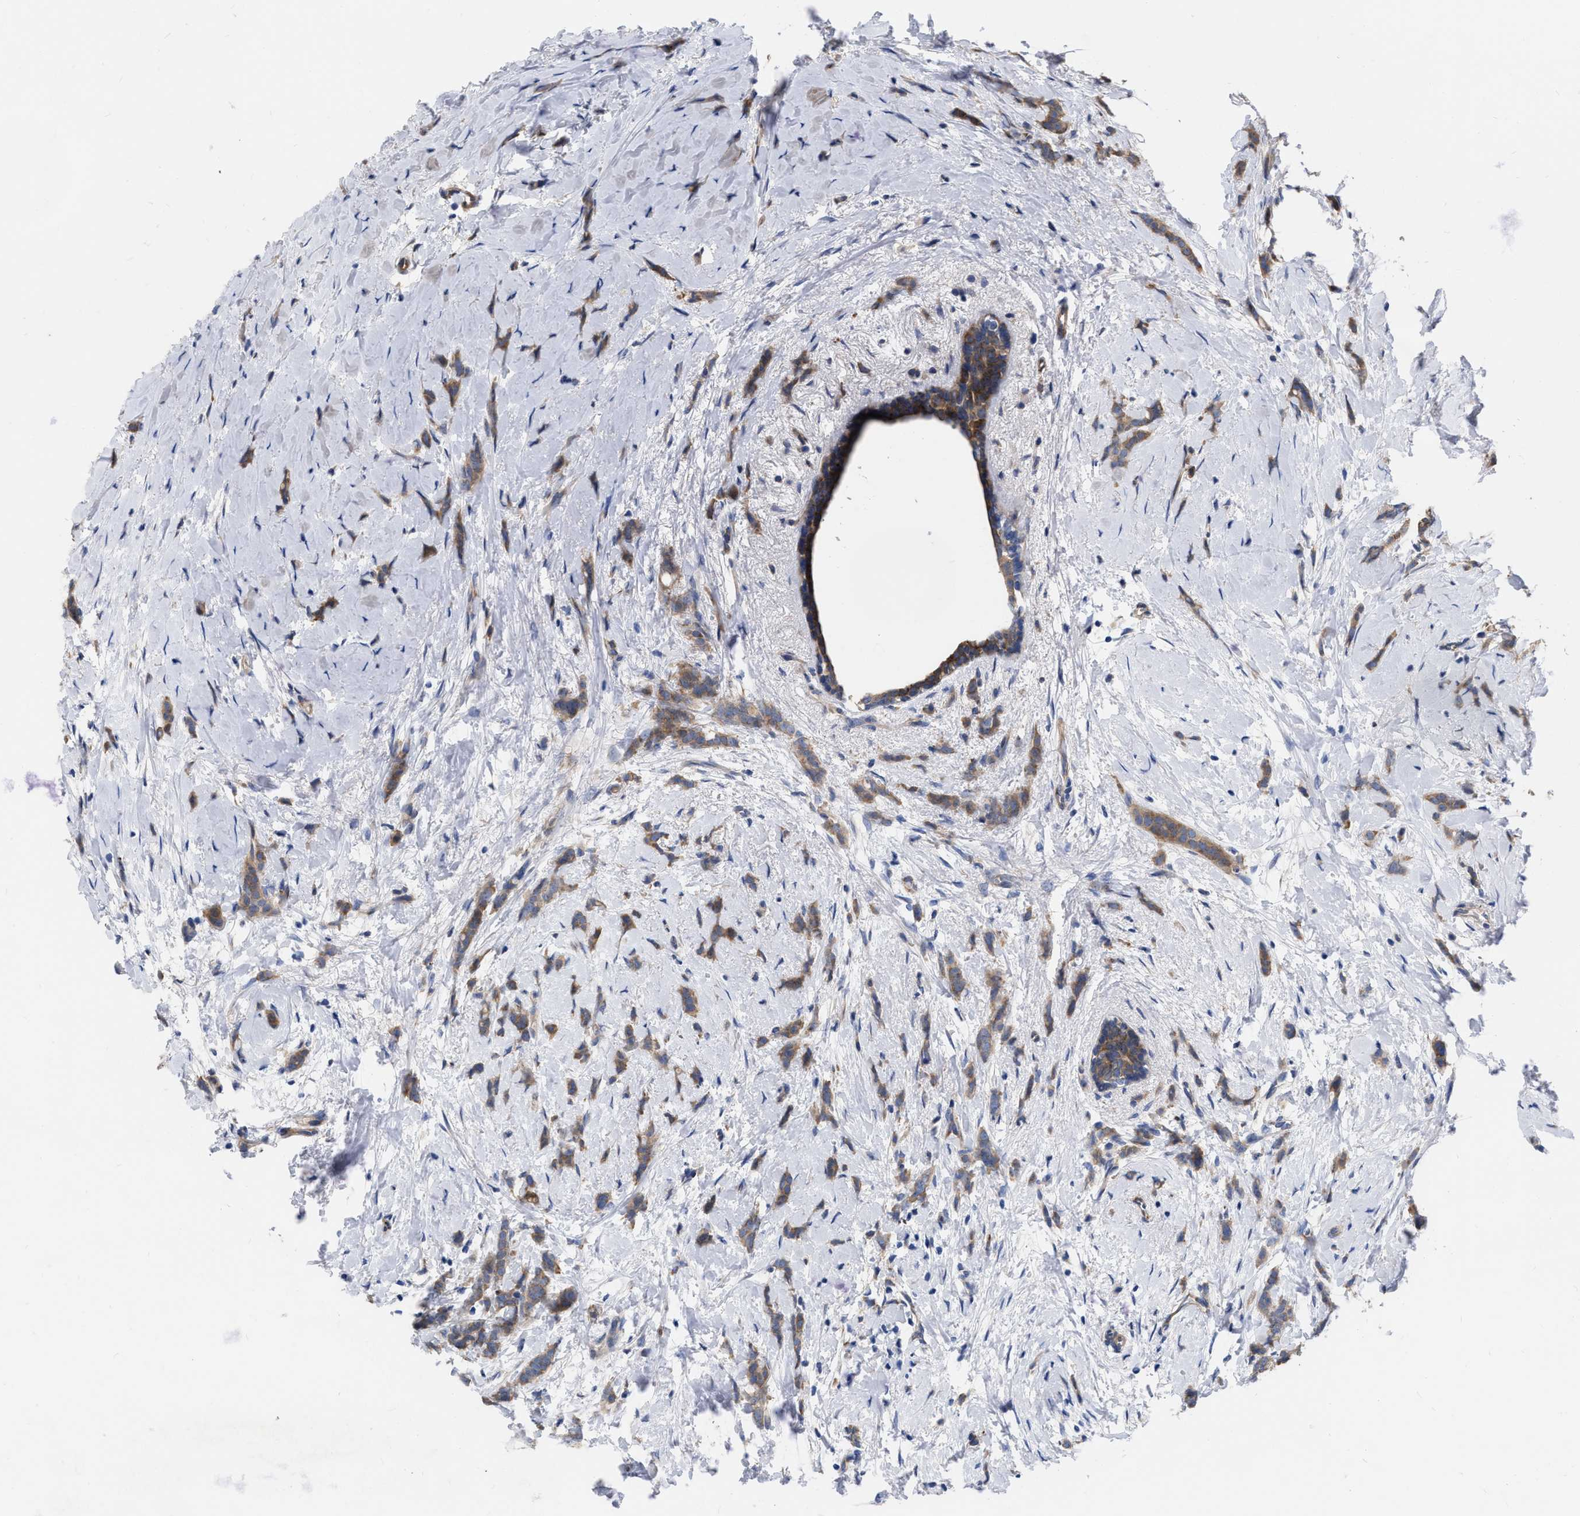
{"staining": {"intensity": "weak", "quantity": ">75%", "location": "cytoplasmic/membranous"}, "tissue": "breast cancer", "cell_type": "Tumor cells", "image_type": "cancer", "snomed": [{"axis": "morphology", "description": "Lobular carcinoma, in situ"}, {"axis": "morphology", "description": "Lobular carcinoma"}, {"axis": "topography", "description": "Breast"}], "caption": "A brown stain highlights weak cytoplasmic/membranous positivity of a protein in human breast cancer tumor cells.", "gene": "MLST8", "patient": {"sex": "female", "age": 41}}